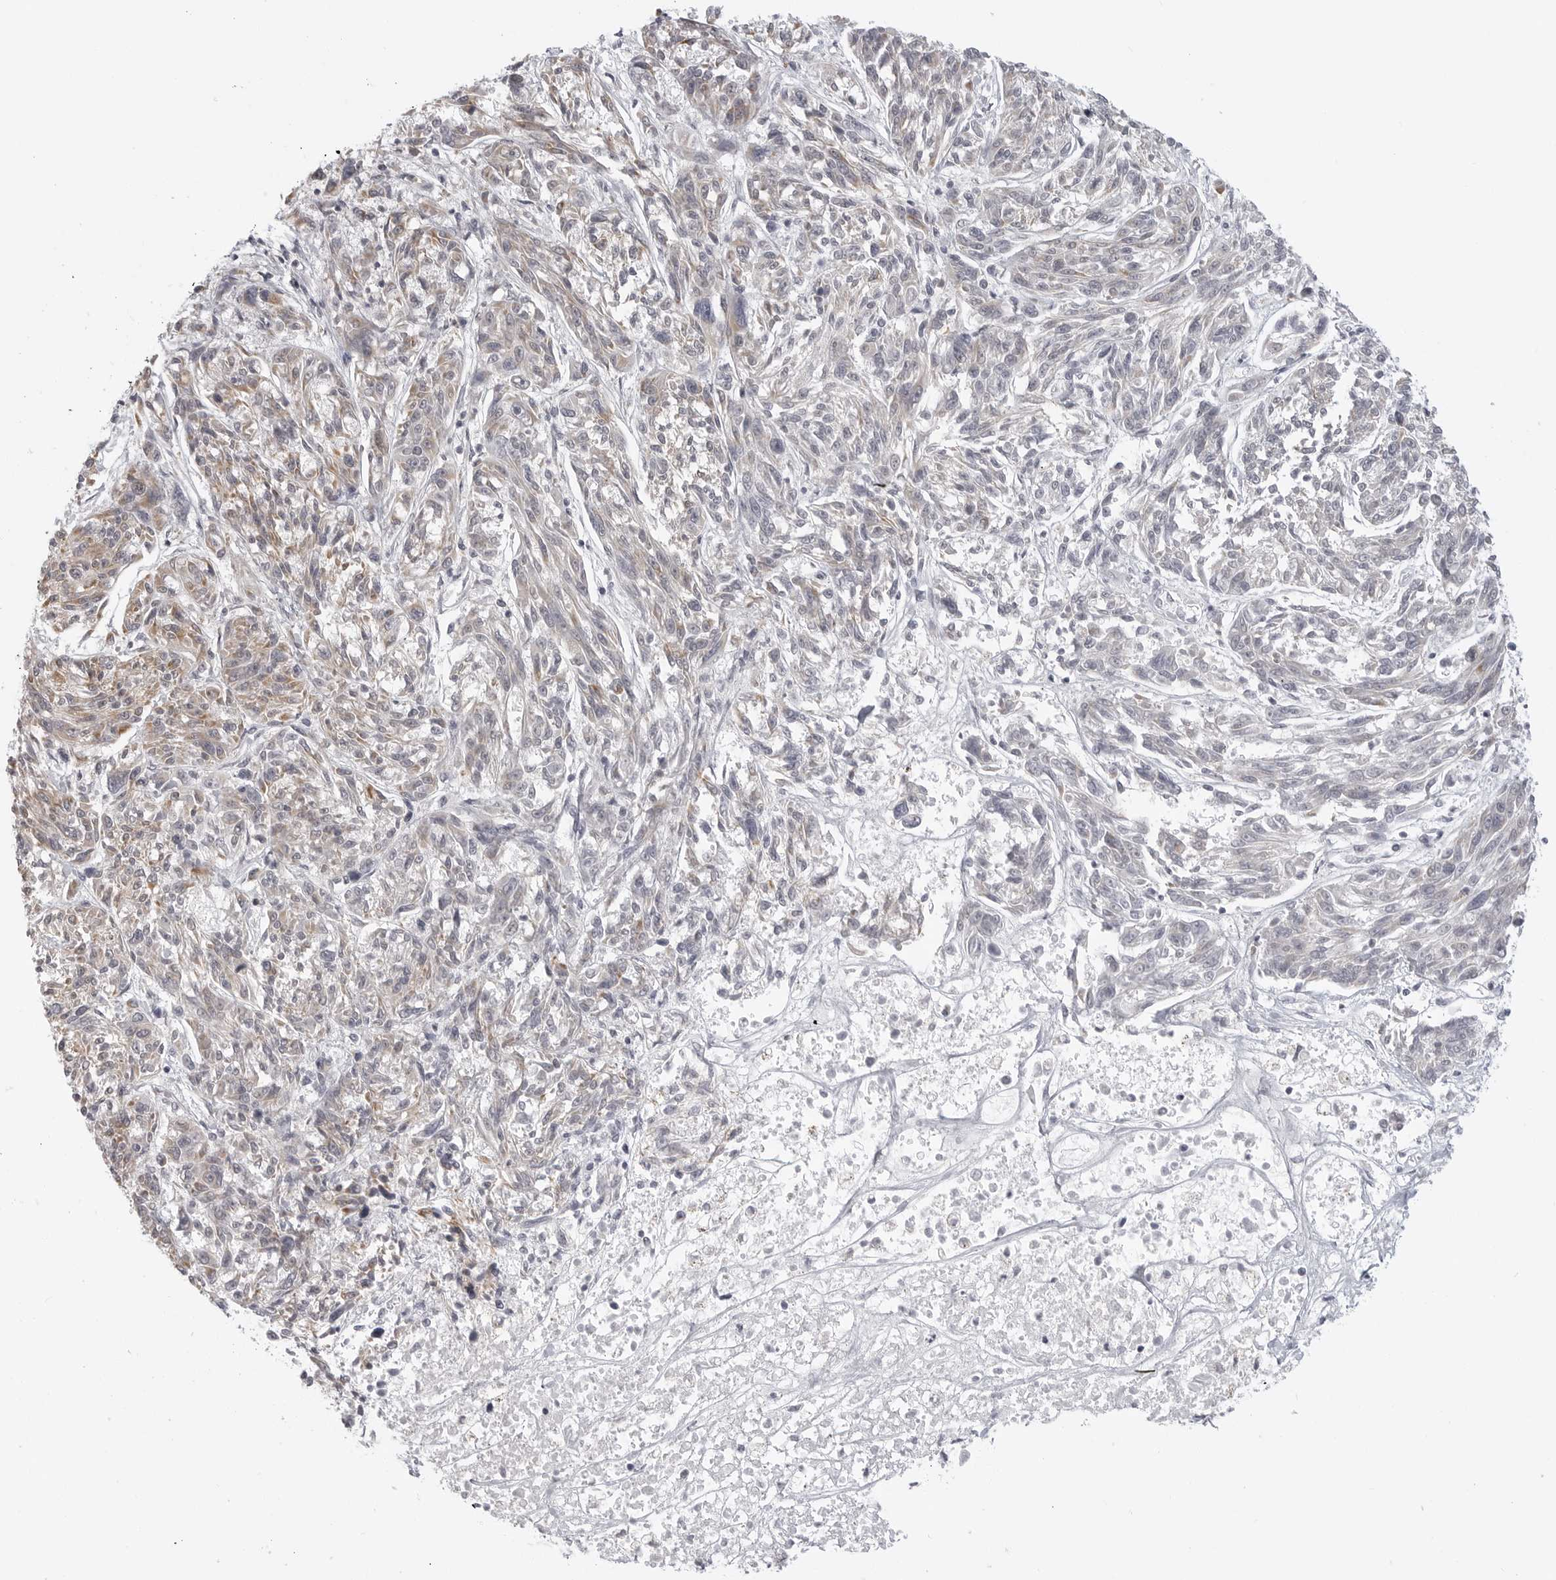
{"staining": {"intensity": "negative", "quantity": "none", "location": "none"}, "tissue": "melanoma", "cell_type": "Tumor cells", "image_type": "cancer", "snomed": [{"axis": "morphology", "description": "Malignant melanoma, NOS"}, {"axis": "topography", "description": "Skin"}], "caption": "There is no significant positivity in tumor cells of malignant melanoma.", "gene": "MAP7D1", "patient": {"sex": "male", "age": 53}}